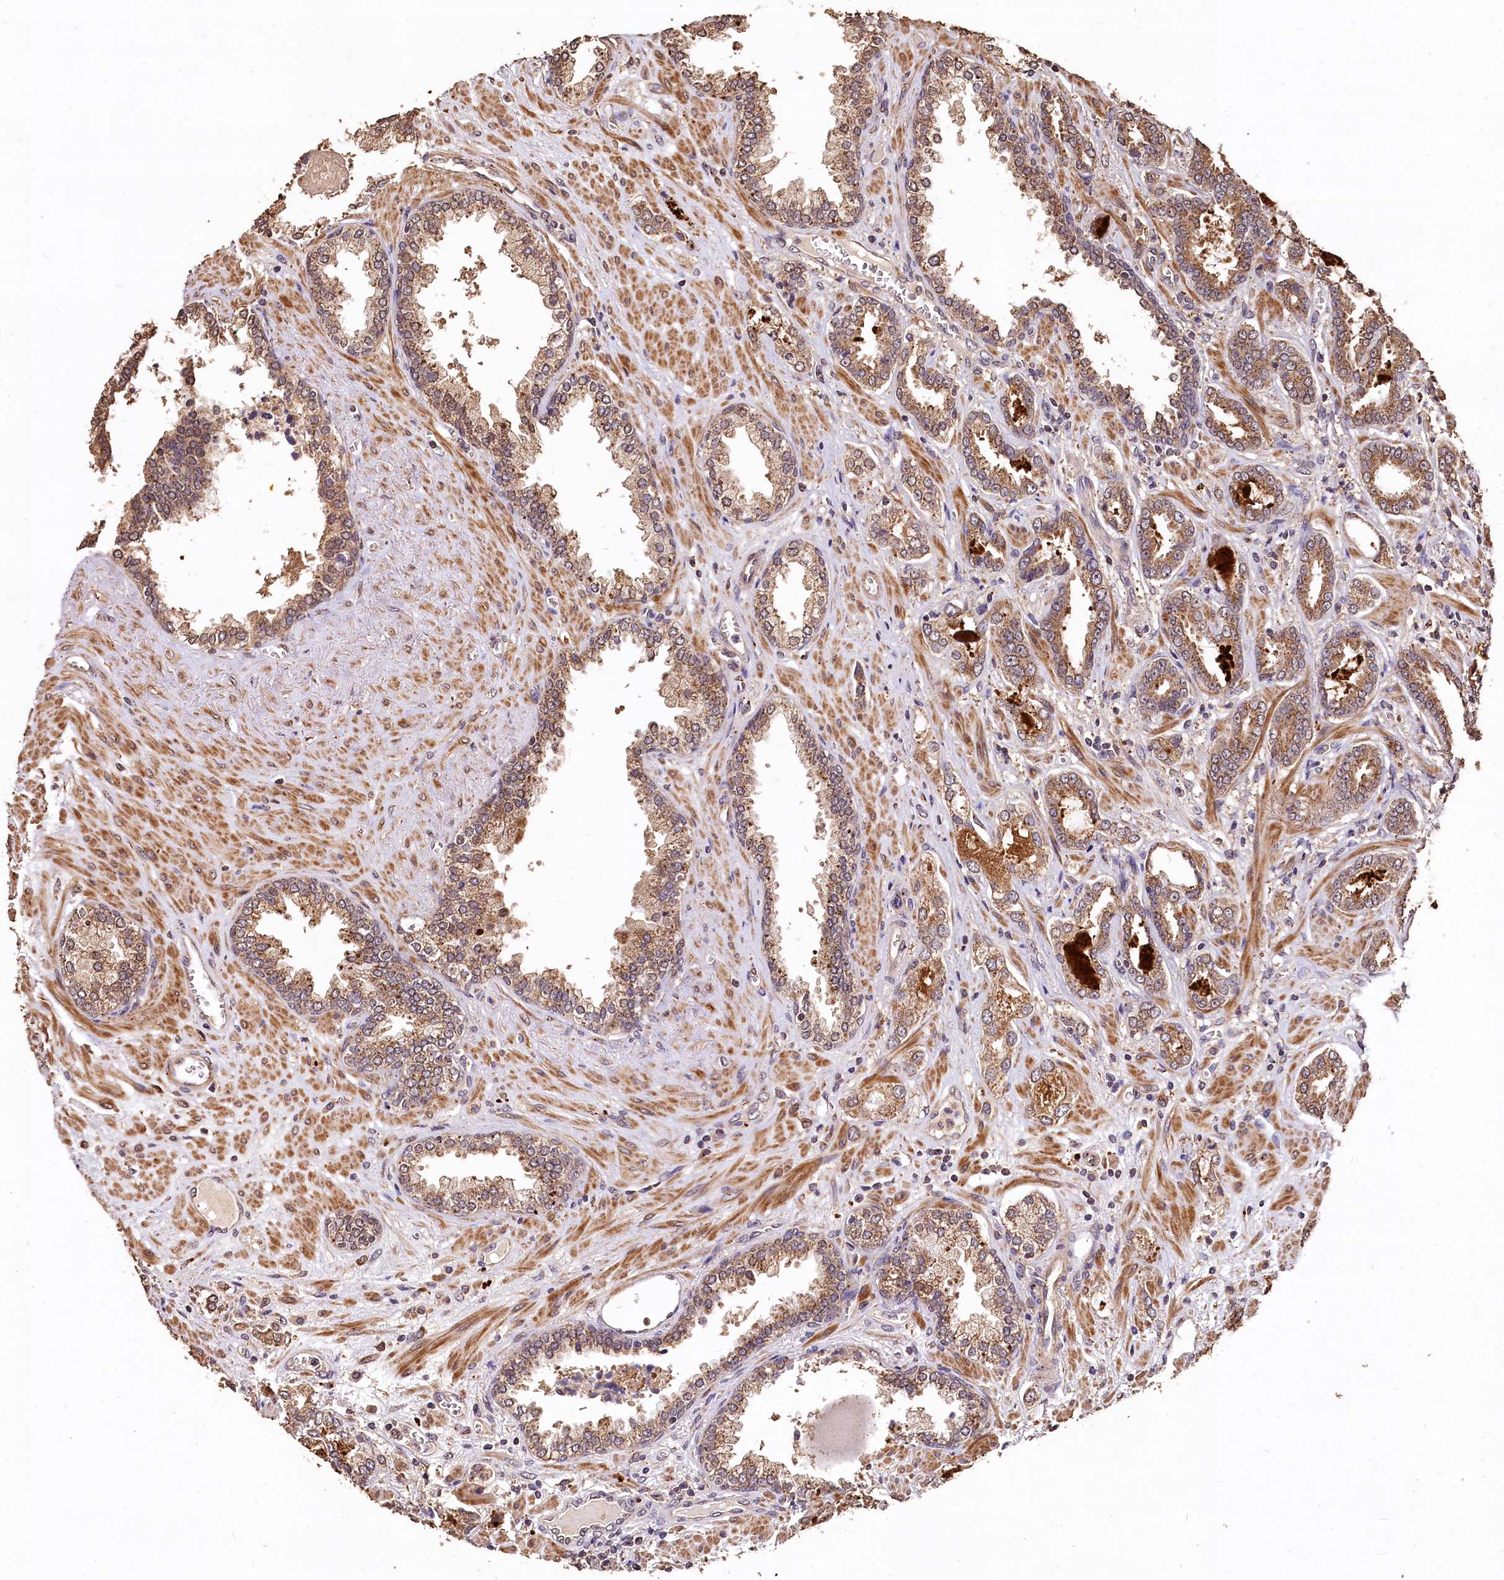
{"staining": {"intensity": "moderate", "quantity": ">75%", "location": "cytoplasmic/membranous"}, "tissue": "prostate cancer", "cell_type": "Tumor cells", "image_type": "cancer", "snomed": [{"axis": "morphology", "description": "Adenocarcinoma, High grade"}, {"axis": "topography", "description": "Prostate and seminal vesicle, NOS"}], "caption": "Immunohistochemical staining of adenocarcinoma (high-grade) (prostate) exhibits moderate cytoplasmic/membranous protein staining in about >75% of tumor cells.", "gene": "LSM4", "patient": {"sex": "male", "age": 67}}